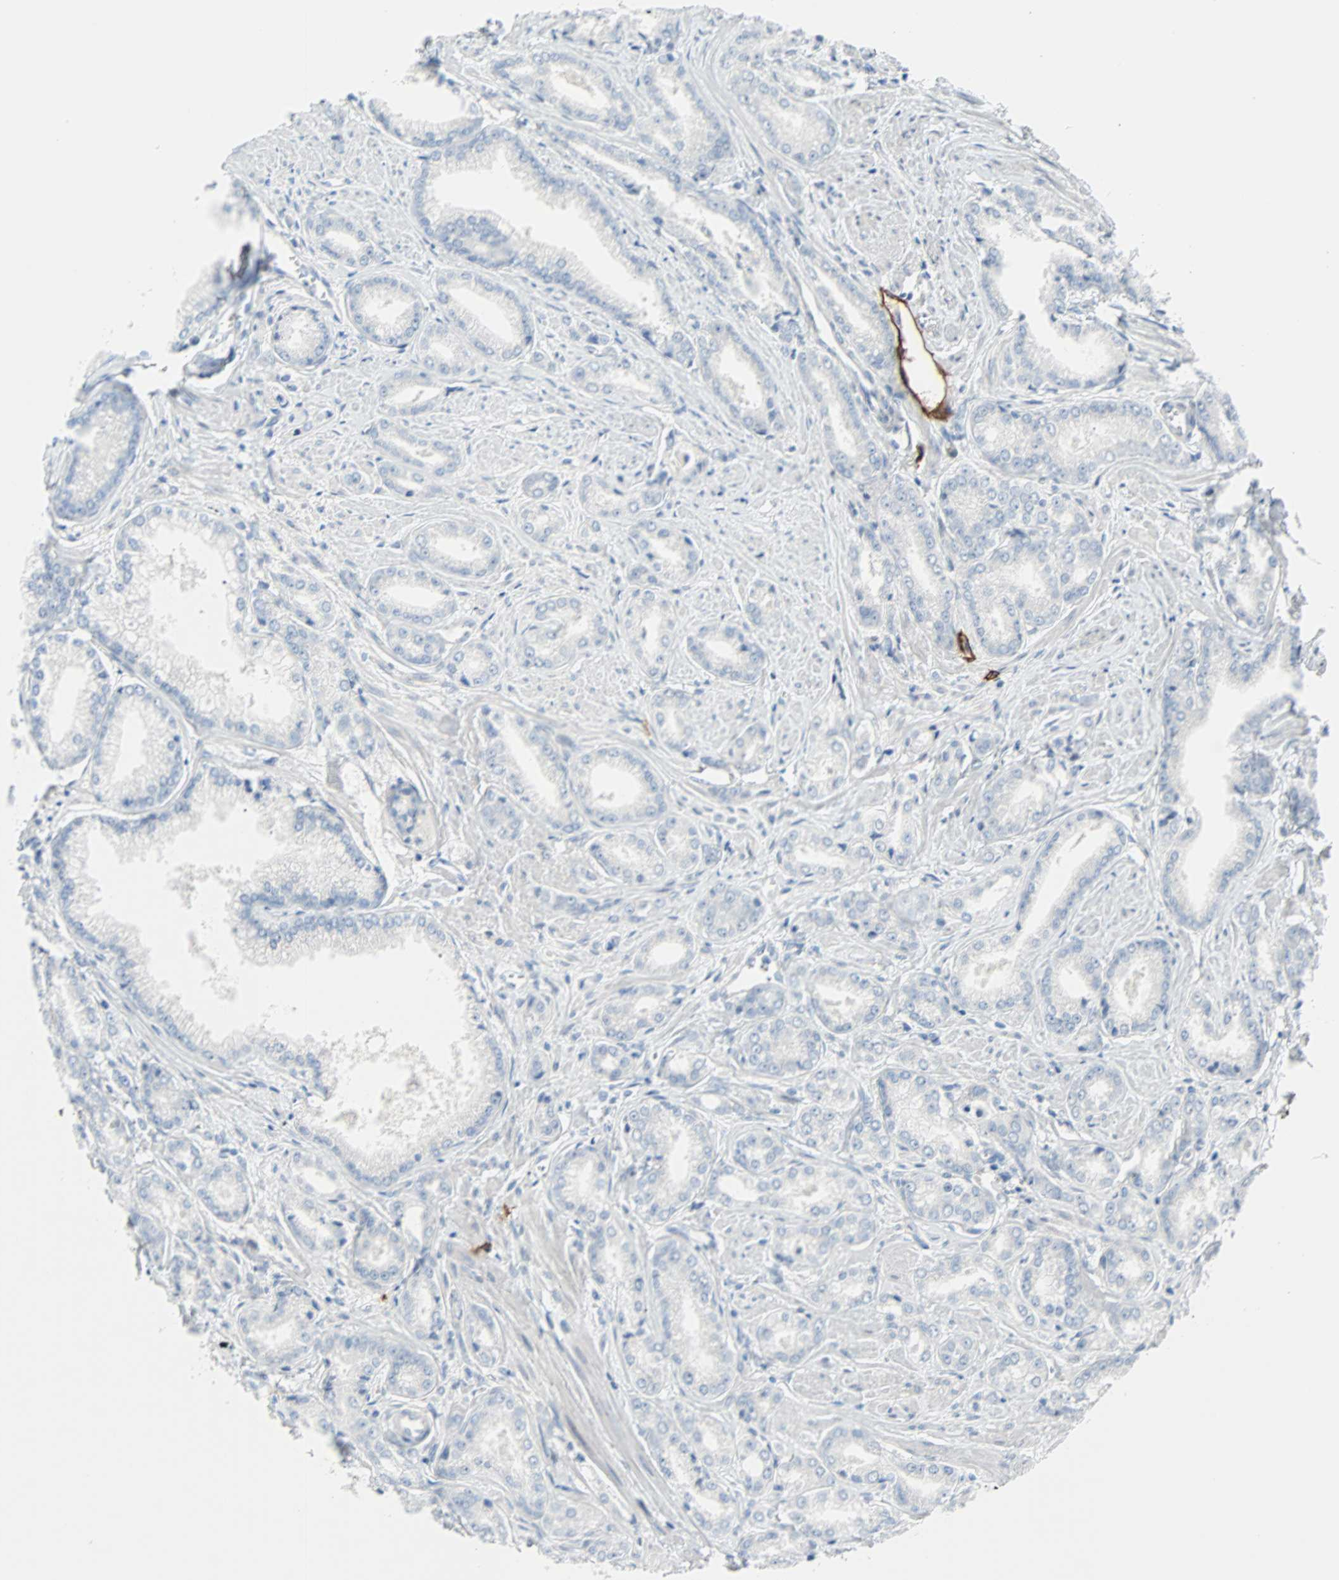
{"staining": {"intensity": "negative", "quantity": "none", "location": "none"}, "tissue": "prostate cancer", "cell_type": "Tumor cells", "image_type": "cancer", "snomed": [{"axis": "morphology", "description": "Adenocarcinoma, Low grade"}, {"axis": "topography", "description": "Prostate"}], "caption": "Tumor cells show no significant protein staining in low-grade adenocarcinoma (prostate).", "gene": "PDPN", "patient": {"sex": "male", "age": 64}}